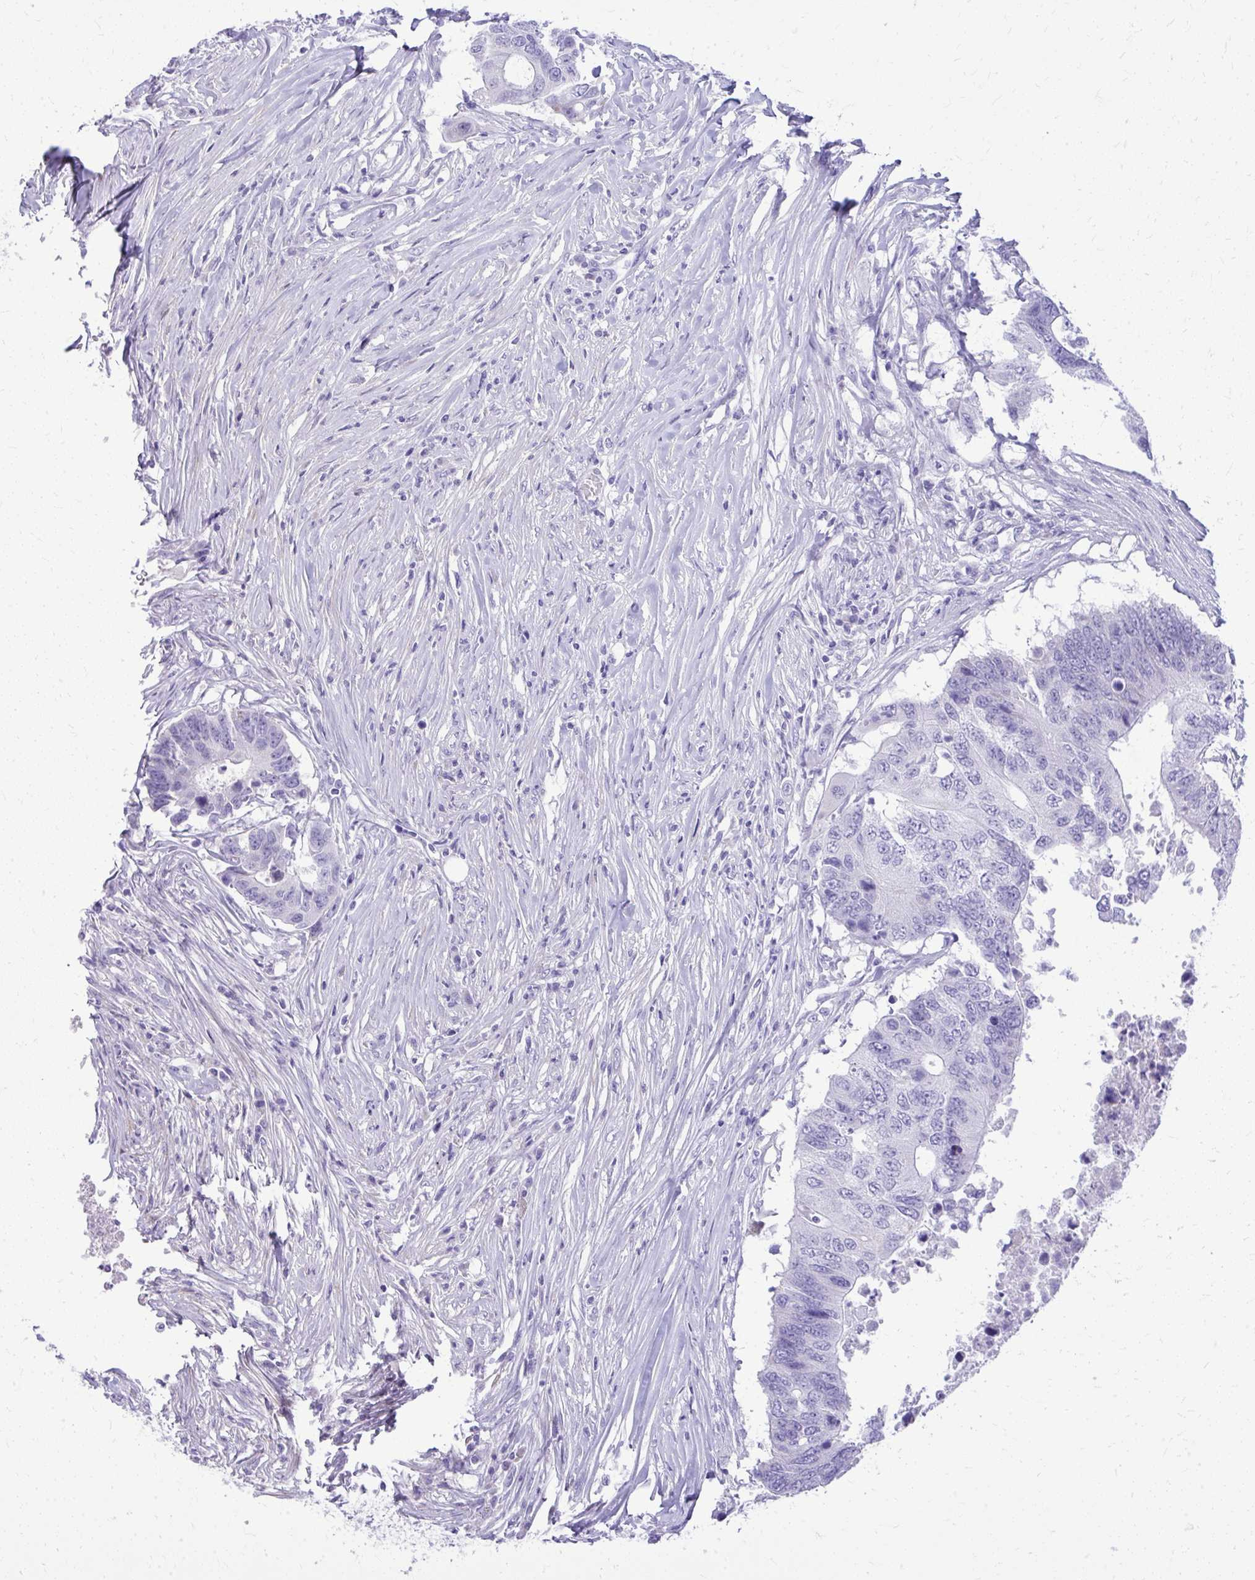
{"staining": {"intensity": "negative", "quantity": "none", "location": "none"}, "tissue": "colorectal cancer", "cell_type": "Tumor cells", "image_type": "cancer", "snomed": [{"axis": "morphology", "description": "Adenocarcinoma, NOS"}, {"axis": "topography", "description": "Colon"}], "caption": "Immunohistochemical staining of colorectal adenocarcinoma exhibits no significant positivity in tumor cells.", "gene": "BCL6B", "patient": {"sex": "male", "age": 71}}